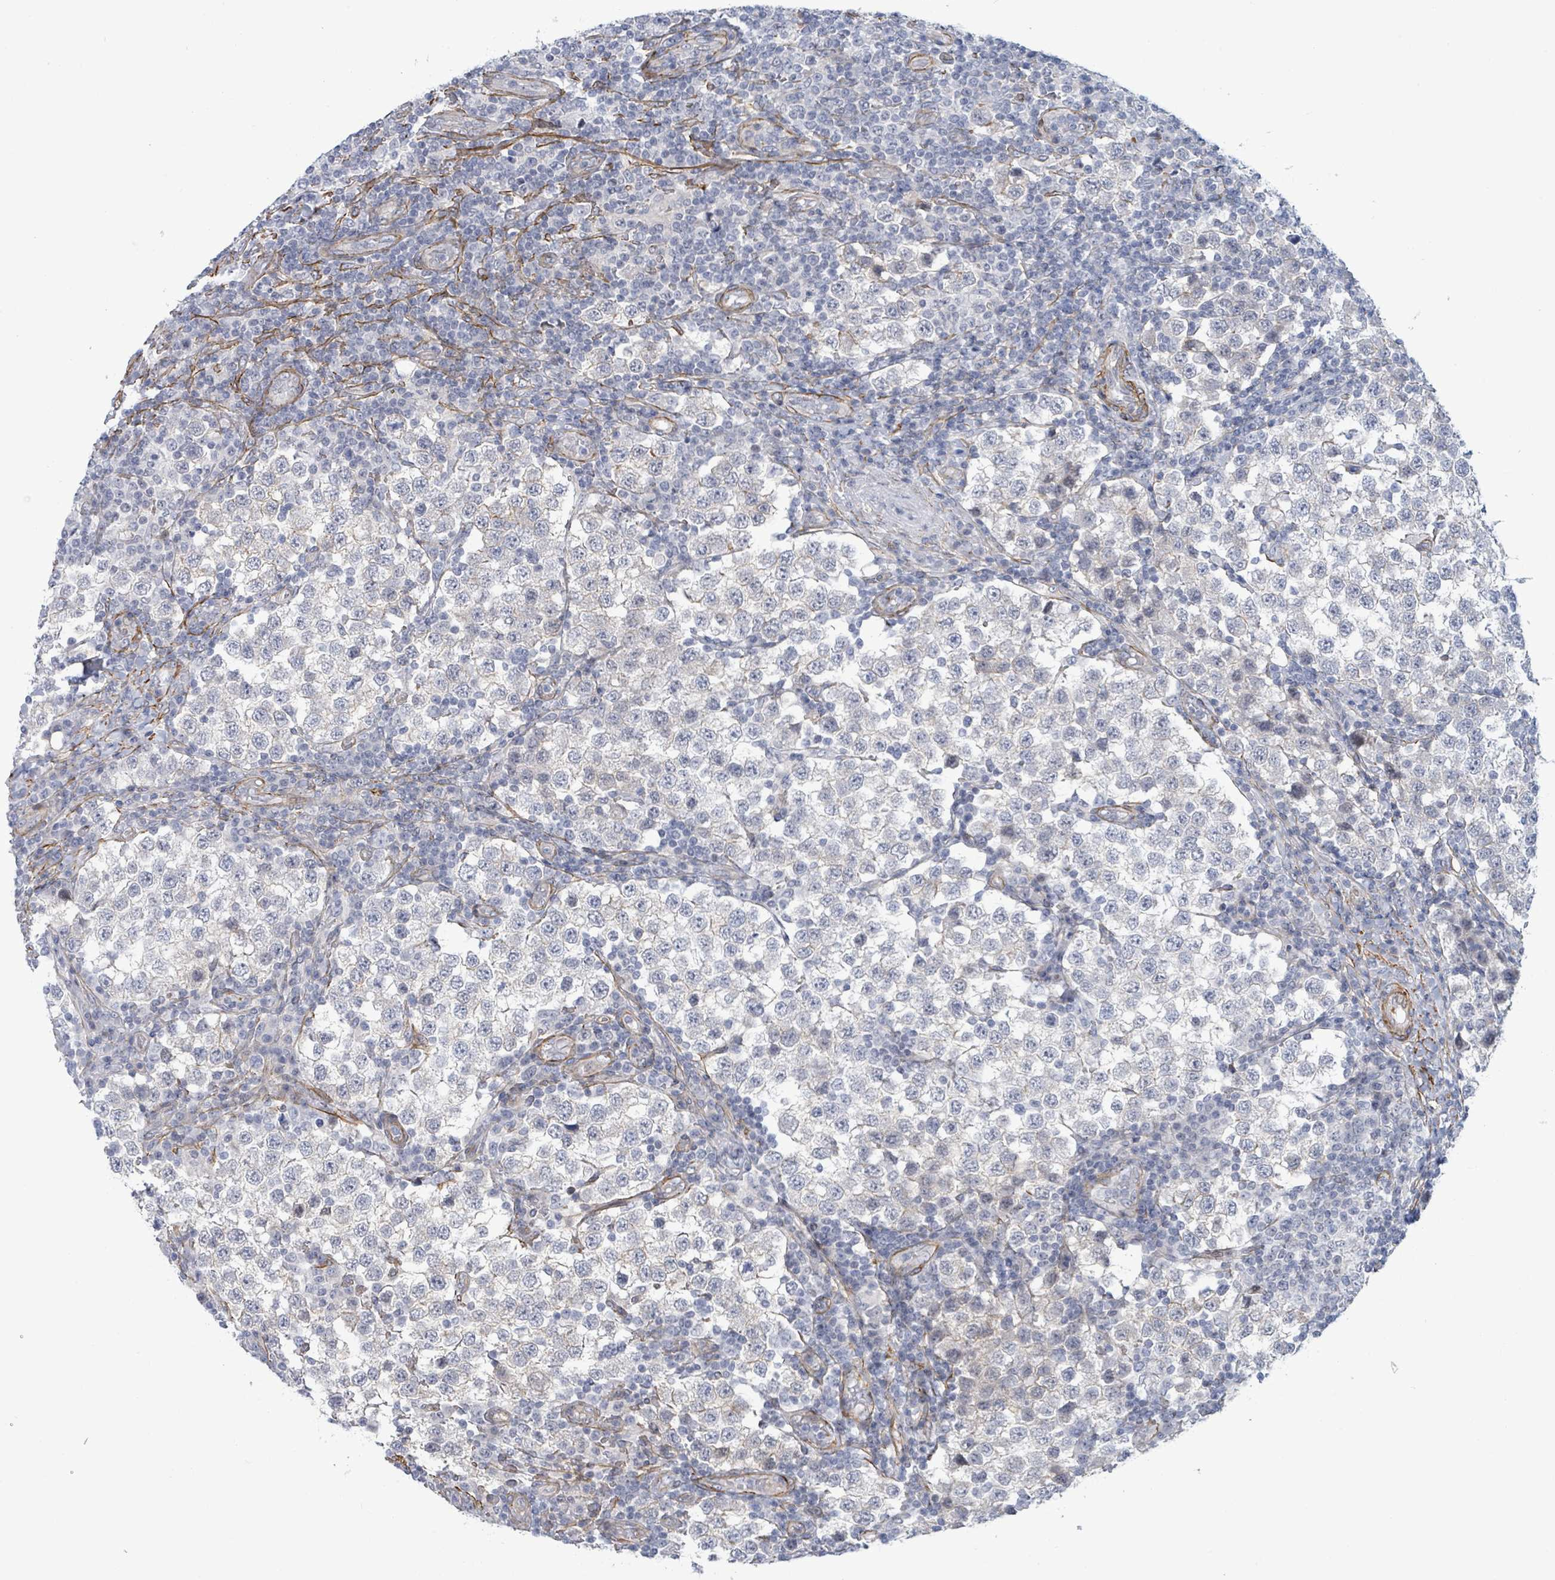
{"staining": {"intensity": "negative", "quantity": "none", "location": "none"}, "tissue": "testis cancer", "cell_type": "Tumor cells", "image_type": "cancer", "snomed": [{"axis": "morphology", "description": "Seminoma, NOS"}, {"axis": "topography", "description": "Testis"}], "caption": "Tumor cells show no significant positivity in testis cancer.", "gene": "DMRTC1B", "patient": {"sex": "male", "age": 34}}